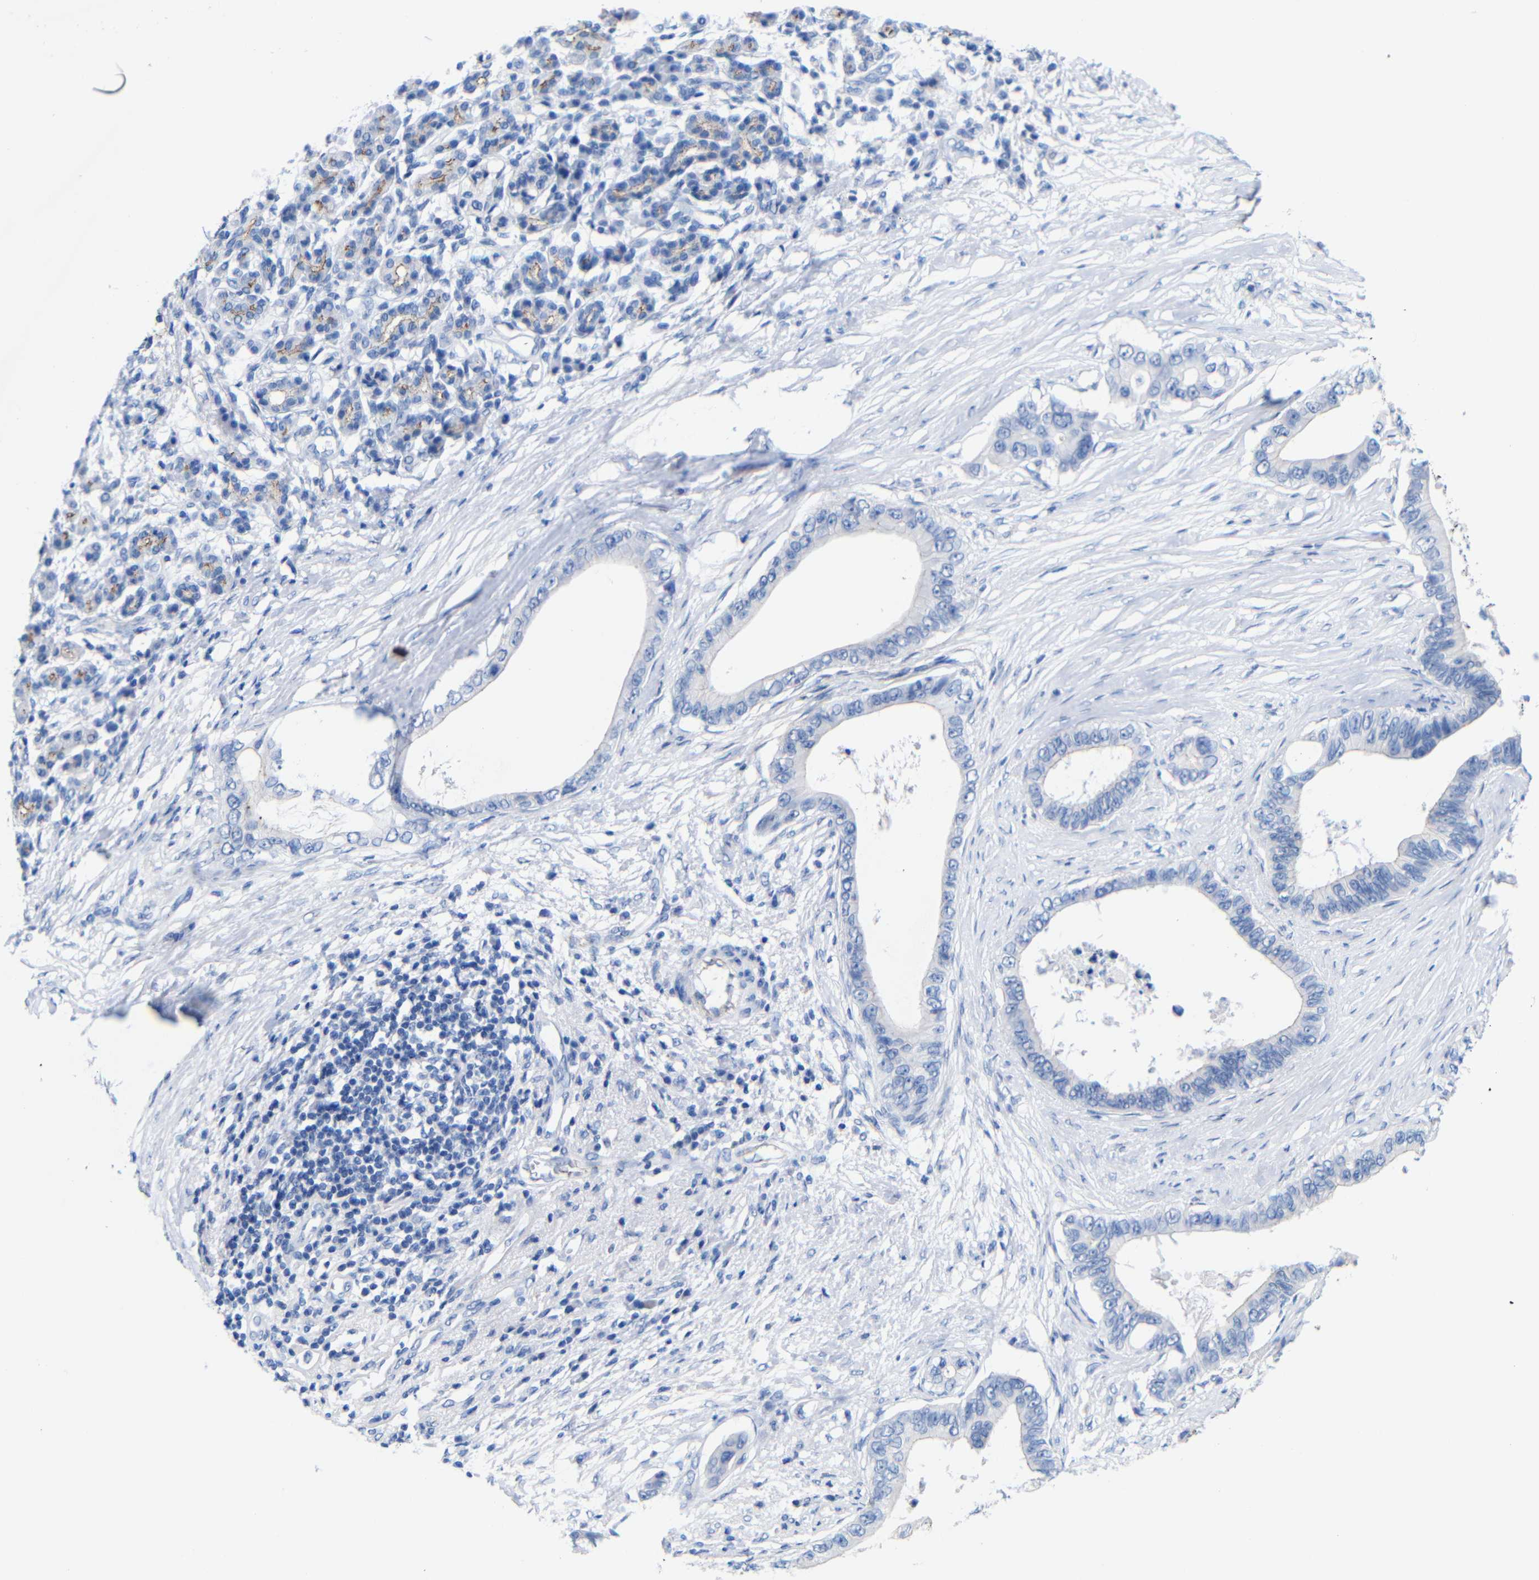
{"staining": {"intensity": "negative", "quantity": "none", "location": "none"}, "tissue": "pancreatic cancer", "cell_type": "Tumor cells", "image_type": "cancer", "snomed": [{"axis": "morphology", "description": "Adenocarcinoma, NOS"}, {"axis": "topography", "description": "Pancreas"}], "caption": "Tumor cells show no significant expression in pancreatic adenocarcinoma.", "gene": "CGNL1", "patient": {"sex": "male", "age": 77}}